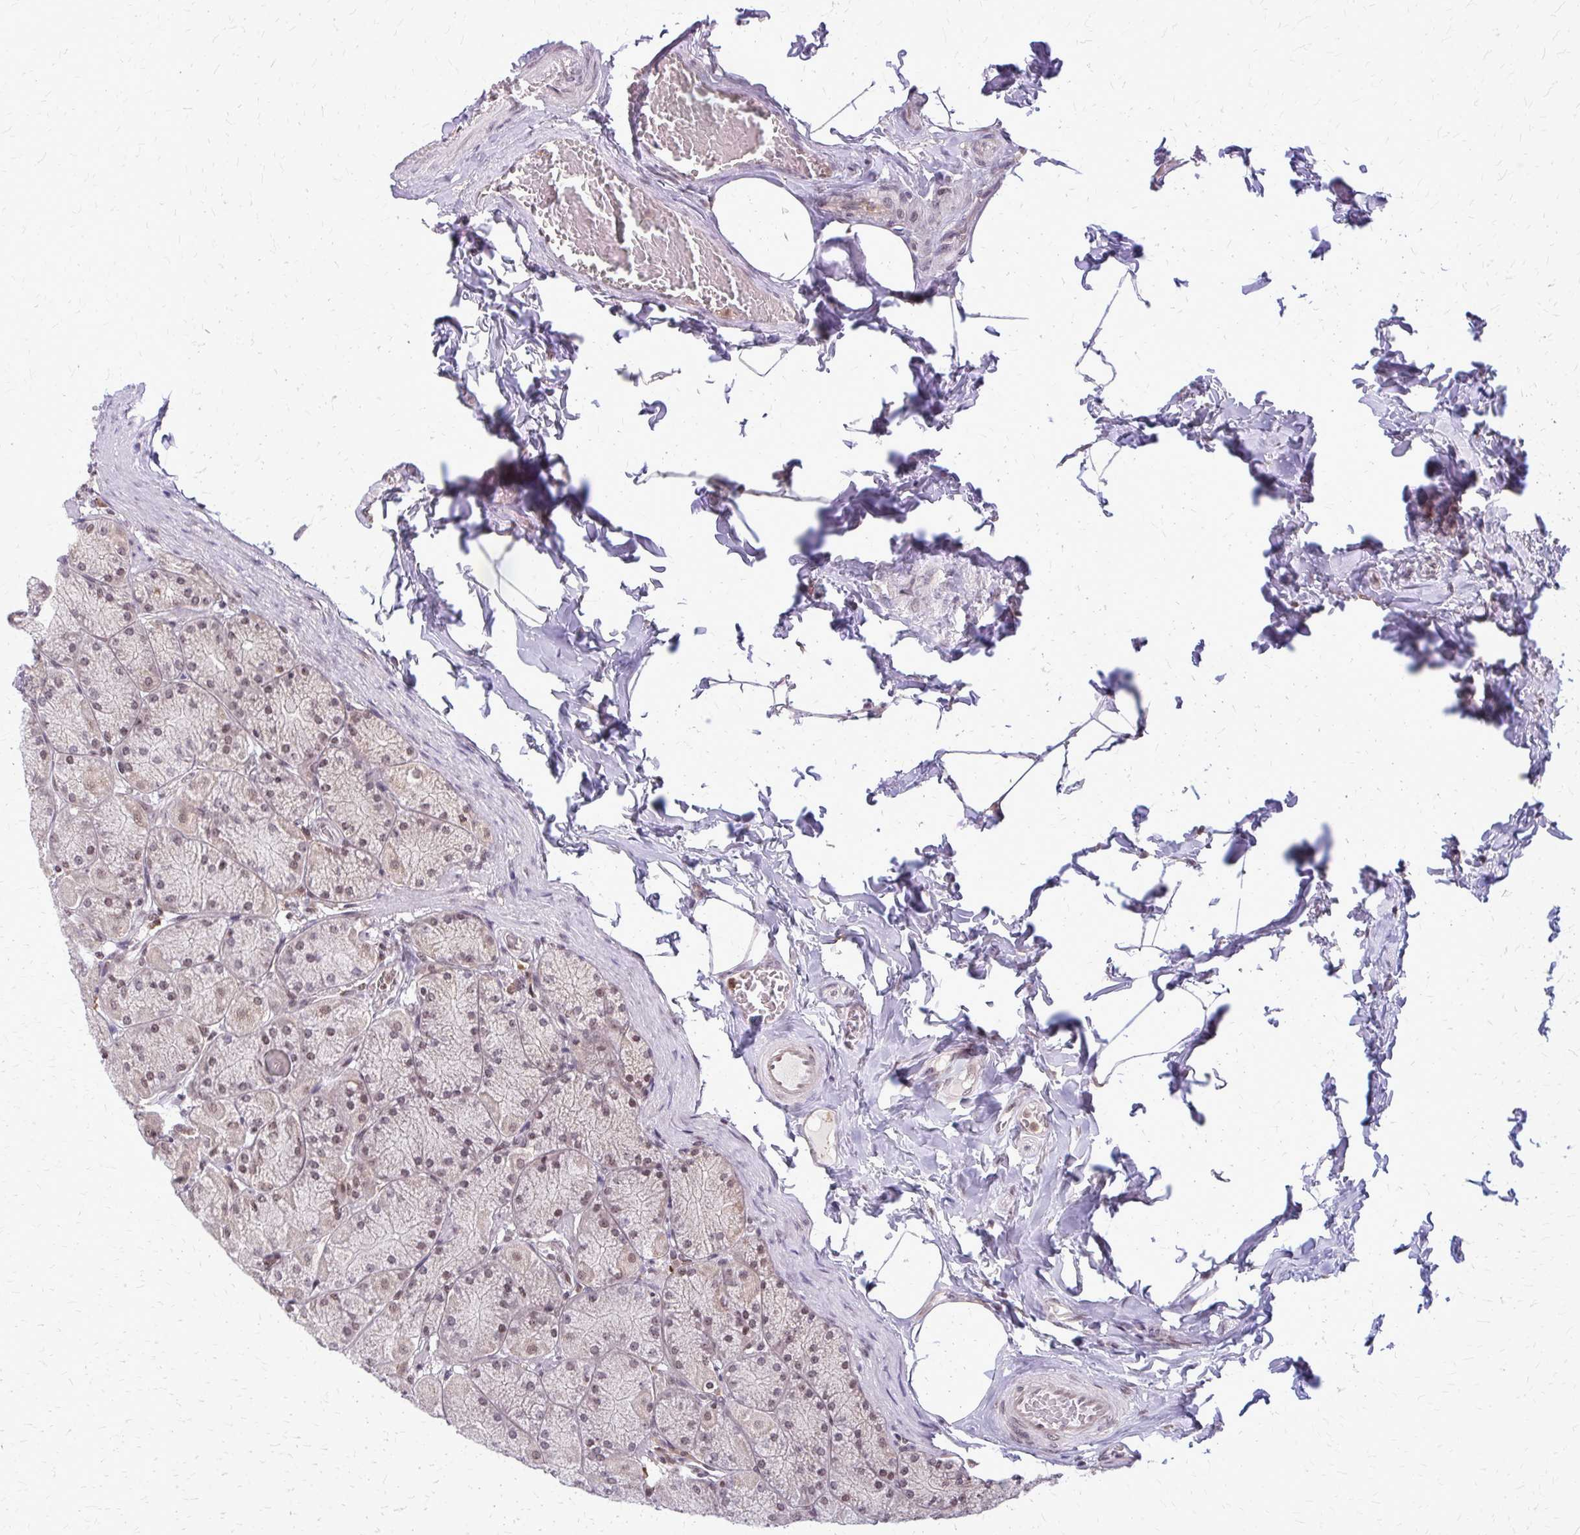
{"staining": {"intensity": "moderate", "quantity": "25%-75%", "location": "nuclear"}, "tissue": "stomach", "cell_type": "Glandular cells", "image_type": "normal", "snomed": [{"axis": "morphology", "description": "Normal tissue, NOS"}, {"axis": "topography", "description": "Stomach, upper"}], "caption": "Brown immunohistochemical staining in benign human stomach exhibits moderate nuclear expression in approximately 25%-75% of glandular cells. (IHC, brightfield microscopy, high magnification).", "gene": "HDAC3", "patient": {"sex": "female", "age": 56}}